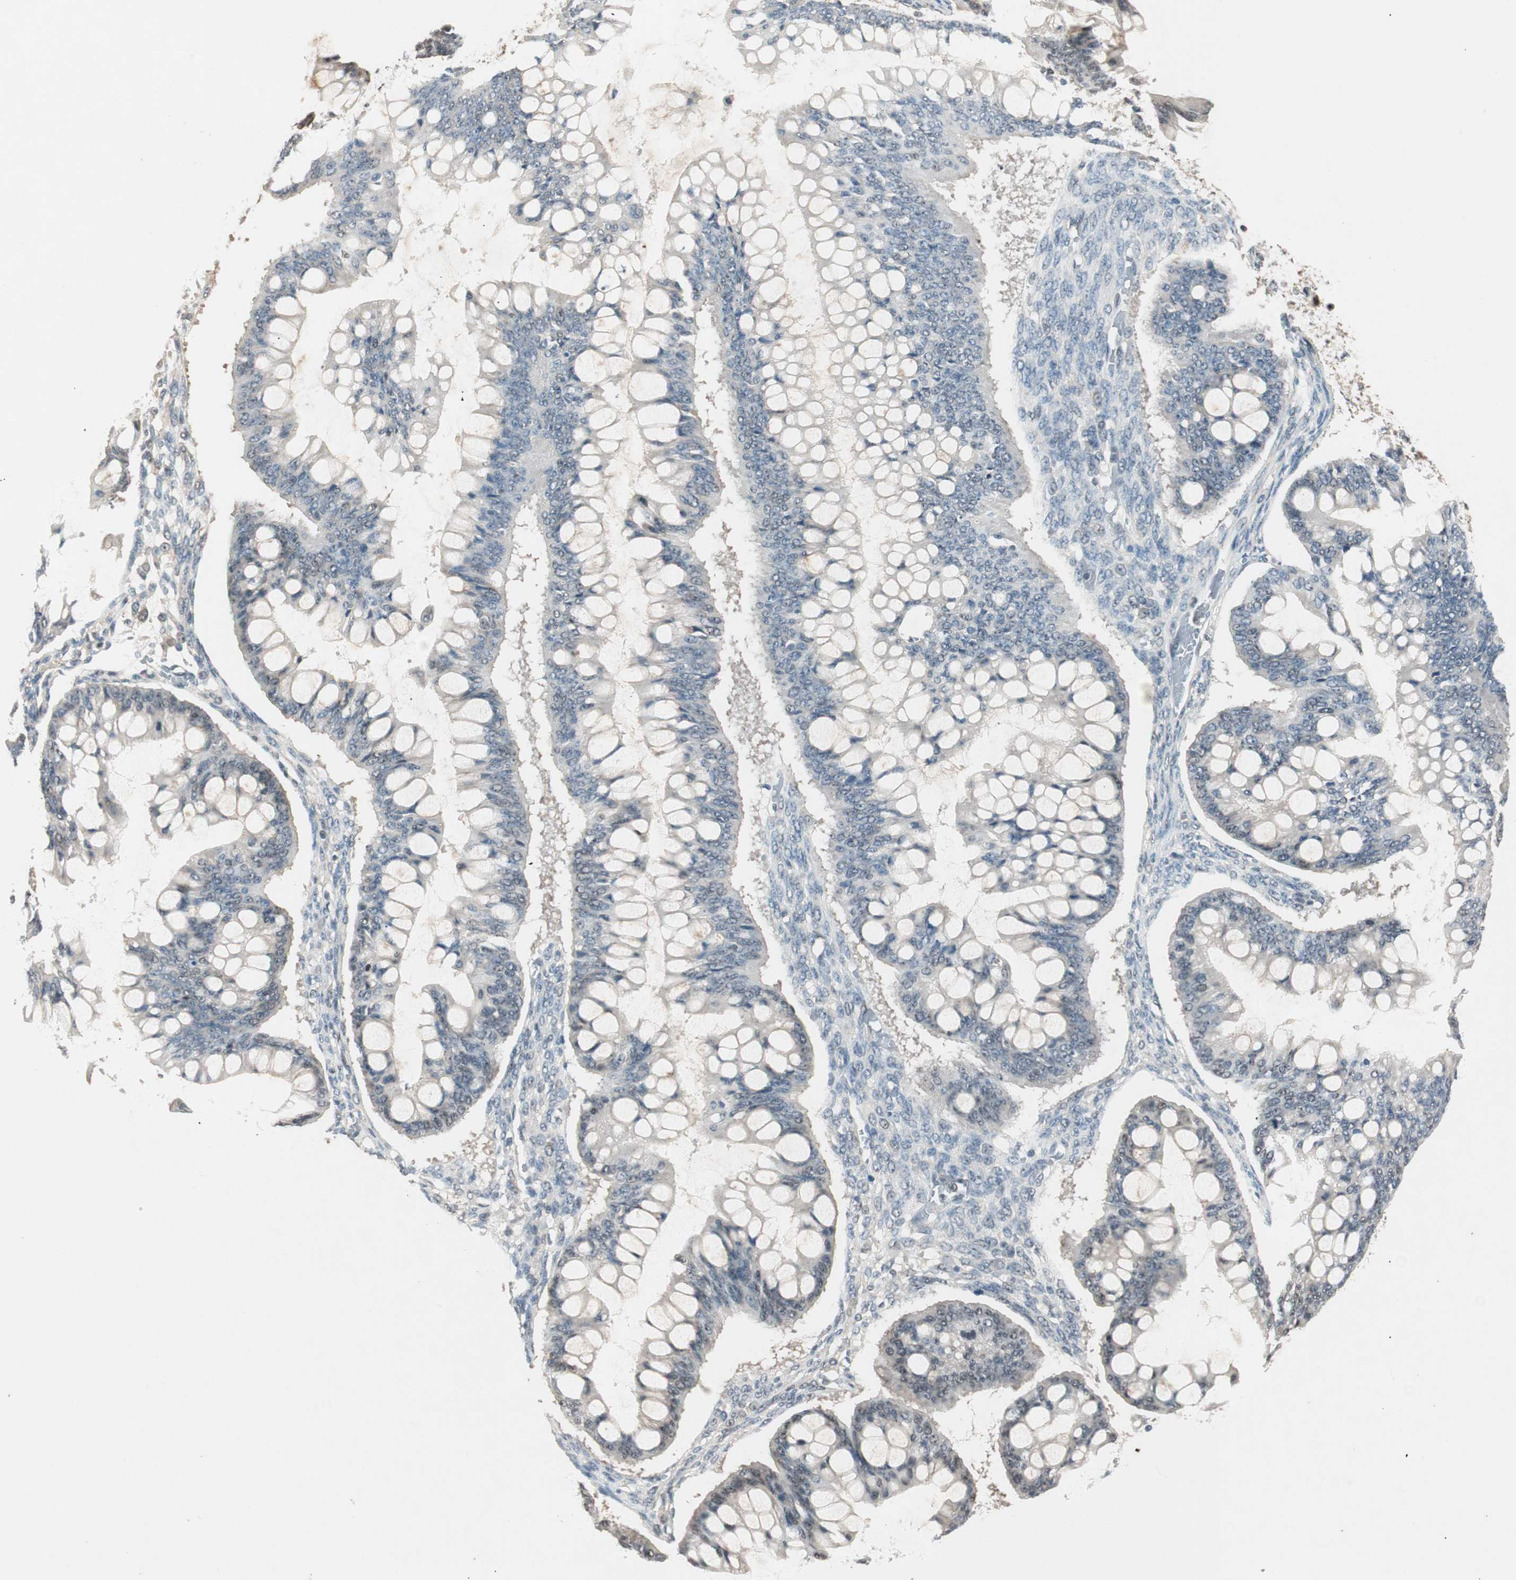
{"staining": {"intensity": "negative", "quantity": "none", "location": "none"}, "tissue": "ovarian cancer", "cell_type": "Tumor cells", "image_type": "cancer", "snomed": [{"axis": "morphology", "description": "Cystadenocarcinoma, mucinous, NOS"}, {"axis": "topography", "description": "Ovary"}], "caption": "Immunohistochemistry micrograph of ovarian mucinous cystadenocarcinoma stained for a protein (brown), which shows no expression in tumor cells.", "gene": "NFRKB", "patient": {"sex": "female", "age": 73}}